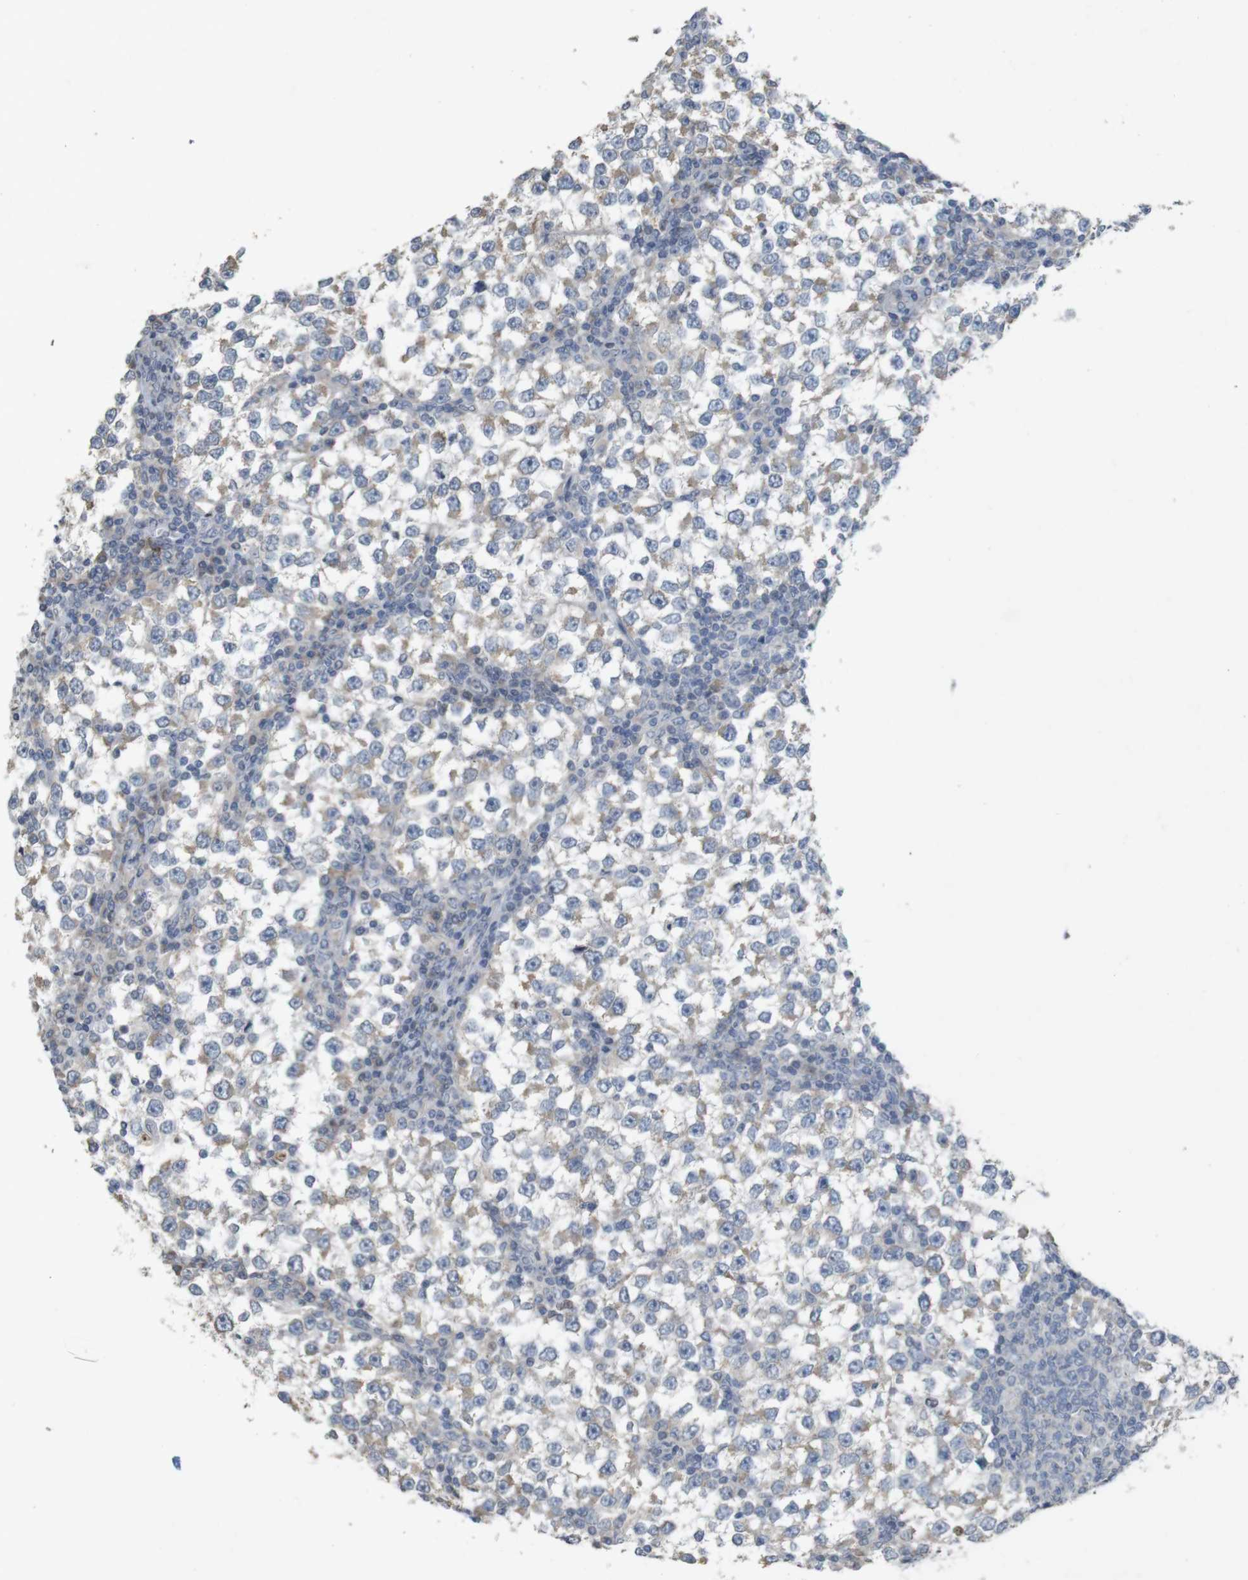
{"staining": {"intensity": "weak", "quantity": "<25%", "location": "cytoplasmic/membranous"}, "tissue": "testis cancer", "cell_type": "Tumor cells", "image_type": "cancer", "snomed": [{"axis": "morphology", "description": "Seminoma, NOS"}, {"axis": "topography", "description": "Testis"}], "caption": "There is no significant staining in tumor cells of testis cancer.", "gene": "TSPAN14", "patient": {"sex": "male", "age": 65}}